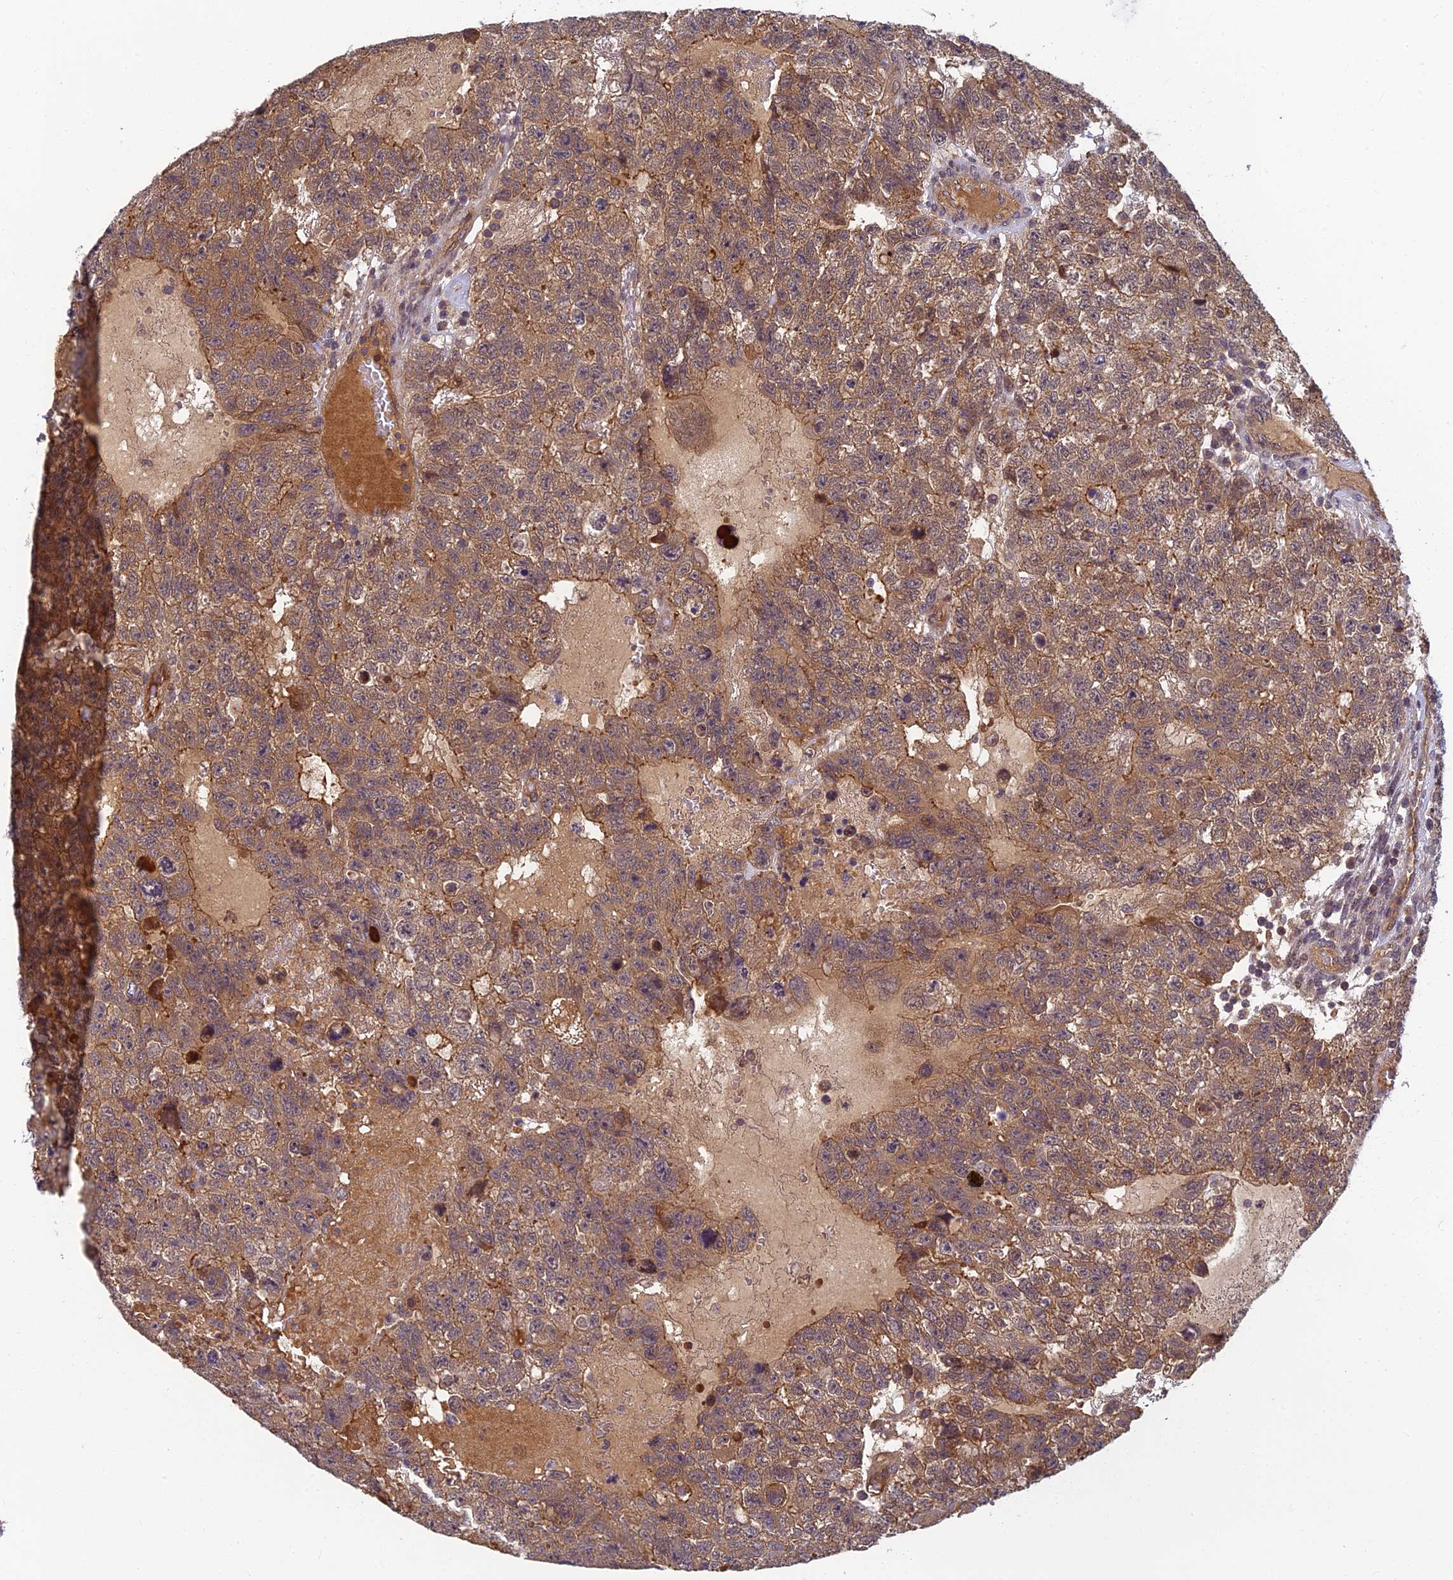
{"staining": {"intensity": "moderate", "quantity": ">75%", "location": "cytoplasmic/membranous"}, "tissue": "testis cancer", "cell_type": "Tumor cells", "image_type": "cancer", "snomed": [{"axis": "morphology", "description": "Carcinoma, Embryonal, NOS"}, {"axis": "topography", "description": "Testis"}], "caption": "Immunohistochemical staining of human testis cancer (embryonal carcinoma) reveals medium levels of moderate cytoplasmic/membranous protein positivity in approximately >75% of tumor cells. (Brightfield microscopy of DAB IHC at high magnification).", "gene": "PIKFYVE", "patient": {"sex": "male", "age": 26}}